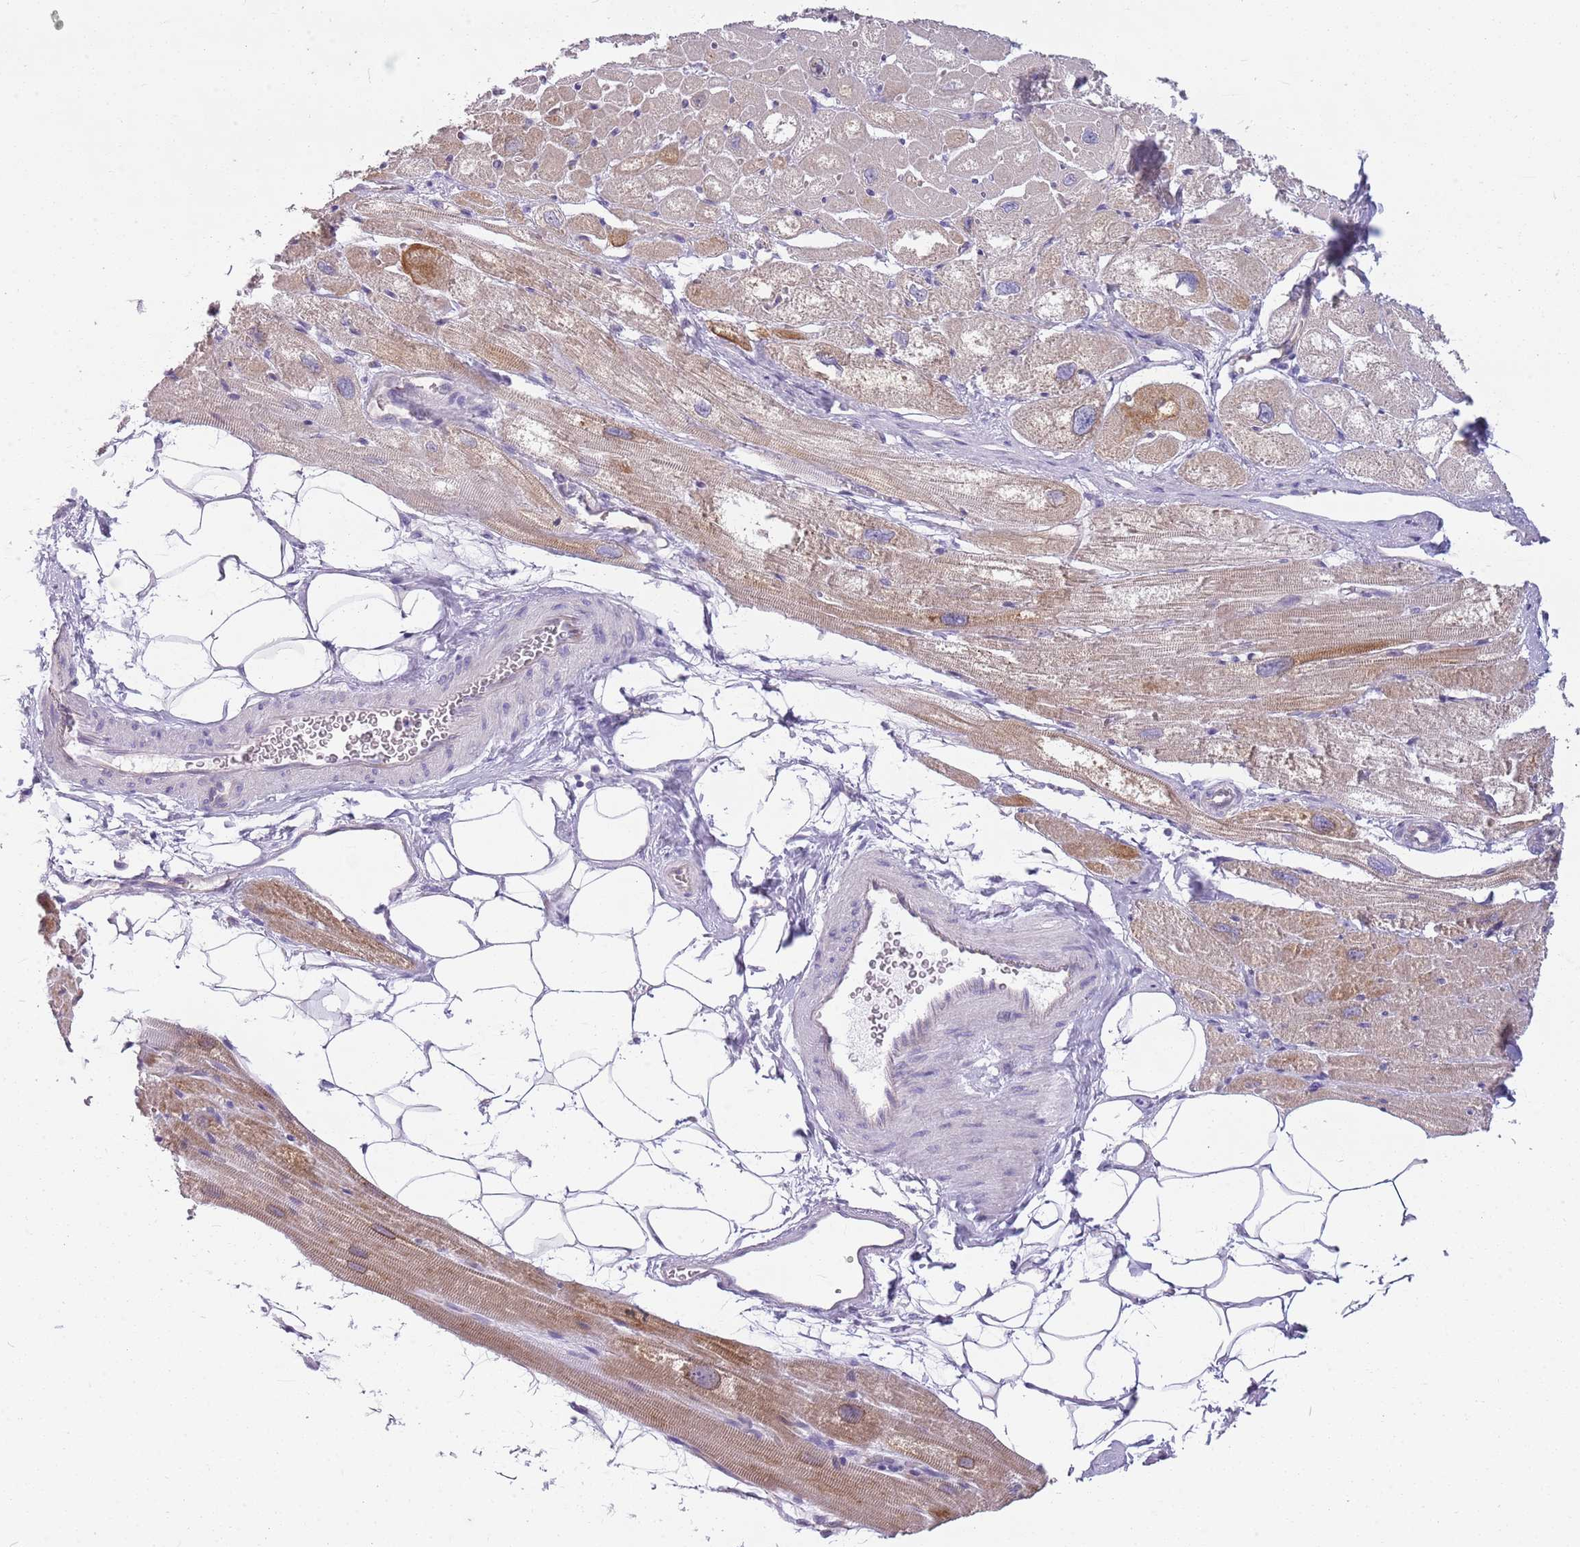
{"staining": {"intensity": "moderate", "quantity": "<25%", "location": "cytoplasmic/membranous"}, "tissue": "heart muscle", "cell_type": "Cardiomyocytes", "image_type": "normal", "snomed": [{"axis": "morphology", "description": "Normal tissue, NOS"}, {"axis": "topography", "description": "Heart"}], "caption": "Brown immunohistochemical staining in unremarkable heart muscle exhibits moderate cytoplasmic/membranous positivity in about <25% of cardiomyocytes. (Stains: DAB in brown, nuclei in blue, Microscopy: brightfield microscopy at high magnification).", "gene": "PARP8", "patient": {"sex": "male", "age": 50}}